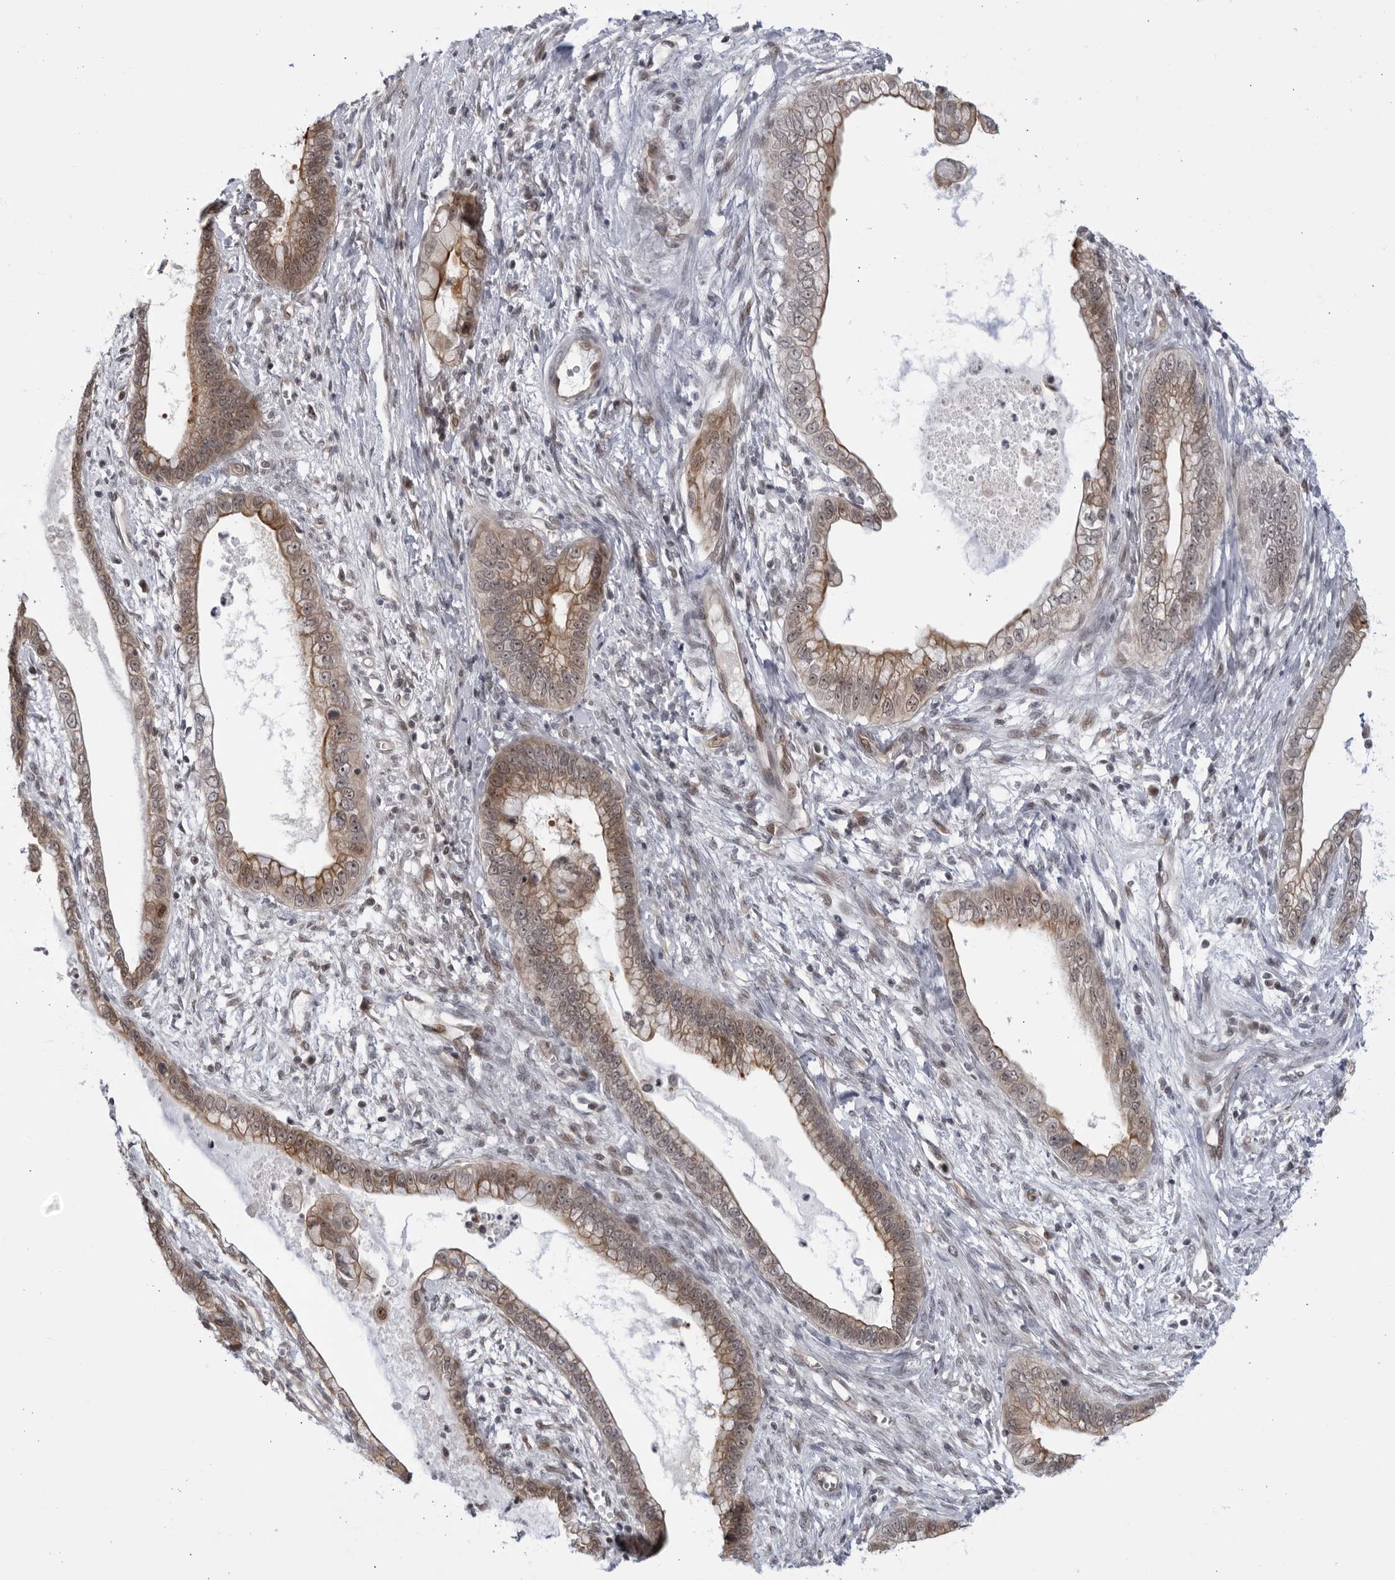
{"staining": {"intensity": "moderate", "quantity": ">75%", "location": "cytoplasmic/membranous,nuclear"}, "tissue": "cervical cancer", "cell_type": "Tumor cells", "image_type": "cancer", "snomed": [{"axis": "morphology", "description": "Adenocarcinoma, NOS"}, {"axis": "topography", "description": "Cervix"}], "caption": "The histopathology image displays staining of cervical cancer, revealing moderate cytoplasmic/membranous and nuclear protein expression (brown color) within tumor cells.", "gene": "ITGB3BP", "patient": {"sex": "female", "age": 44}}